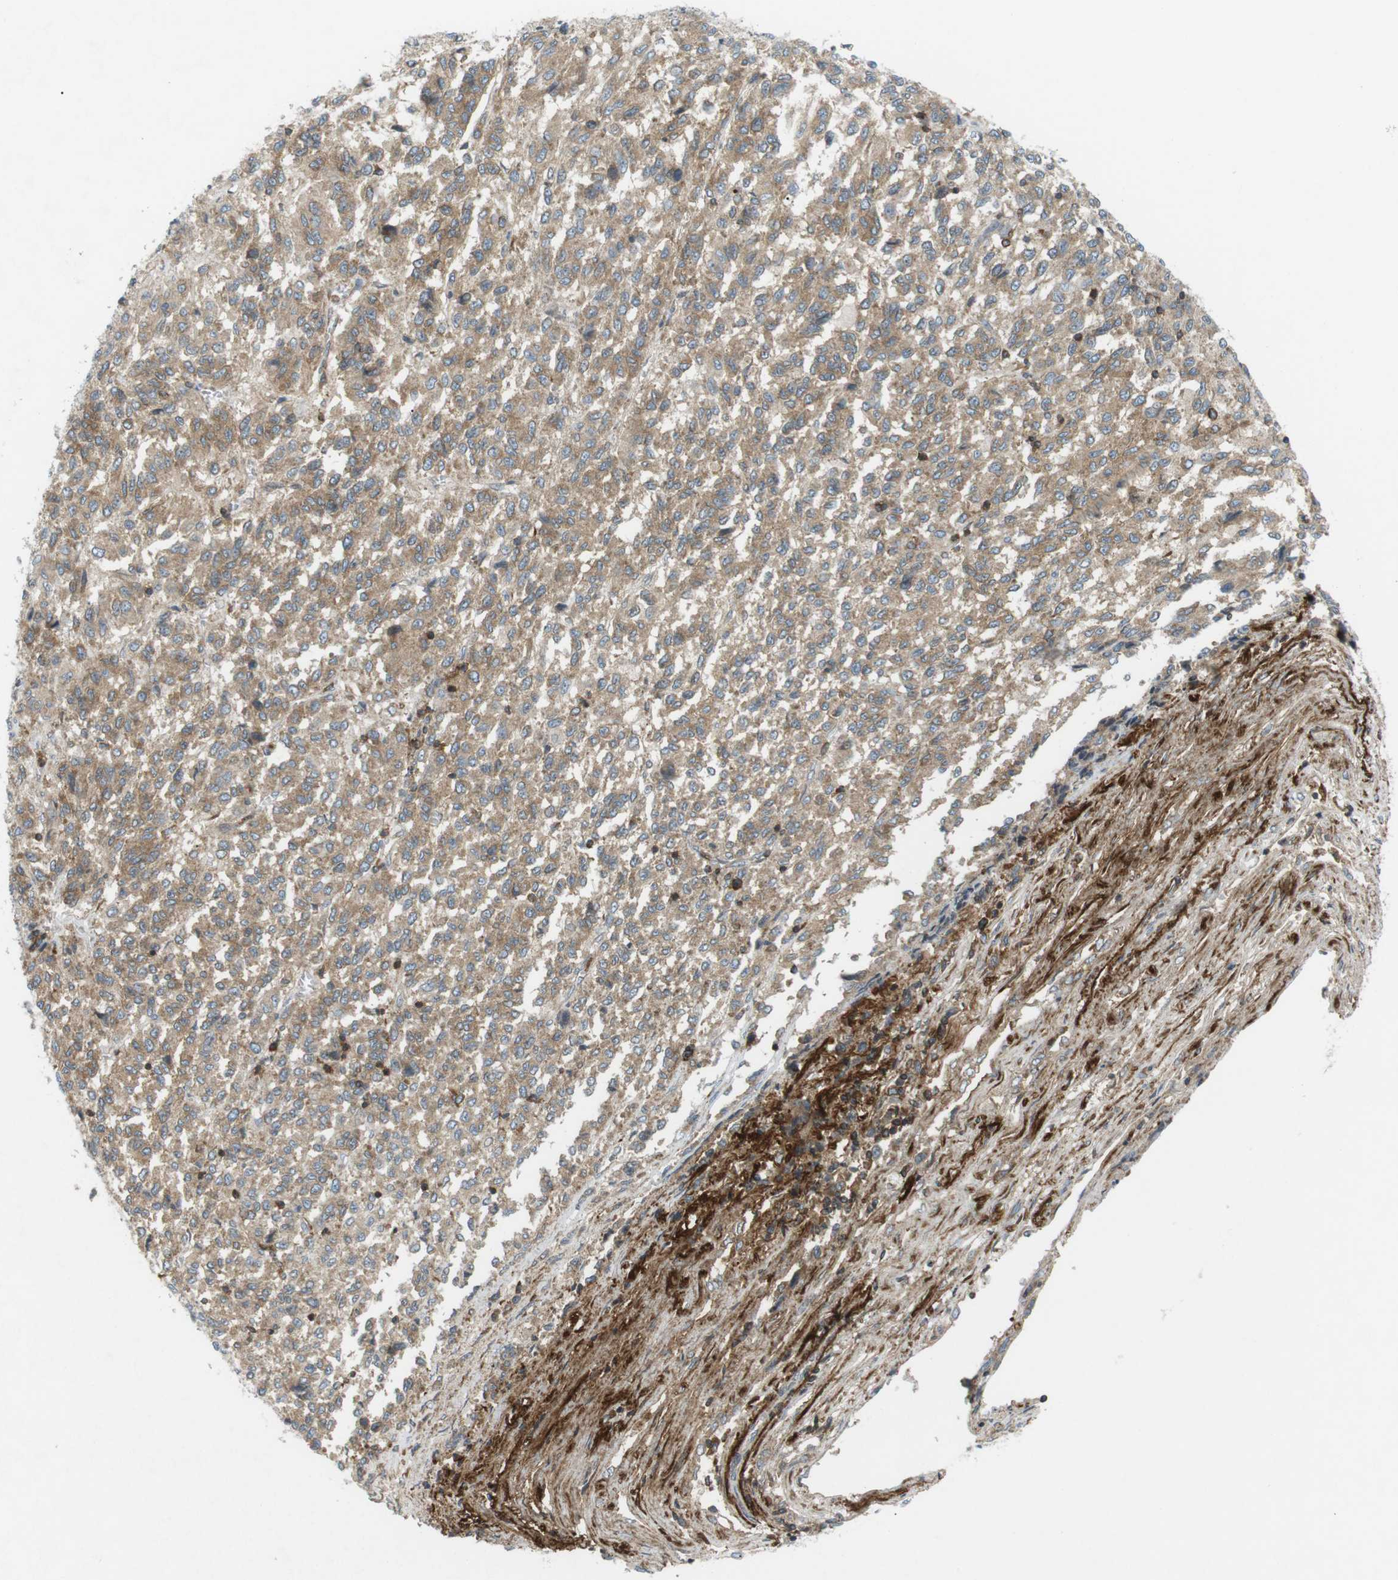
{"staining": {"intensity": "weak", "quantity": ">75%", "location": "cytoplasmic/membranous"}, "tissue": "melanoma", "cell_type": "Tumor cells", "image_type": "cancer", "snomed": [{"axis": "morphology", "description": "Malignant melanoma, Metastatic site"}, {"axis": "topography", "description": "Lung"}], "caption": "Immunohistochemistry of human melanoma reveals low levels of weak cytoplasmic/membranous positivity in approximately >75% of tumor cells.", "gene": "FLII", "patient": {"sex": "male", "age": 64}}